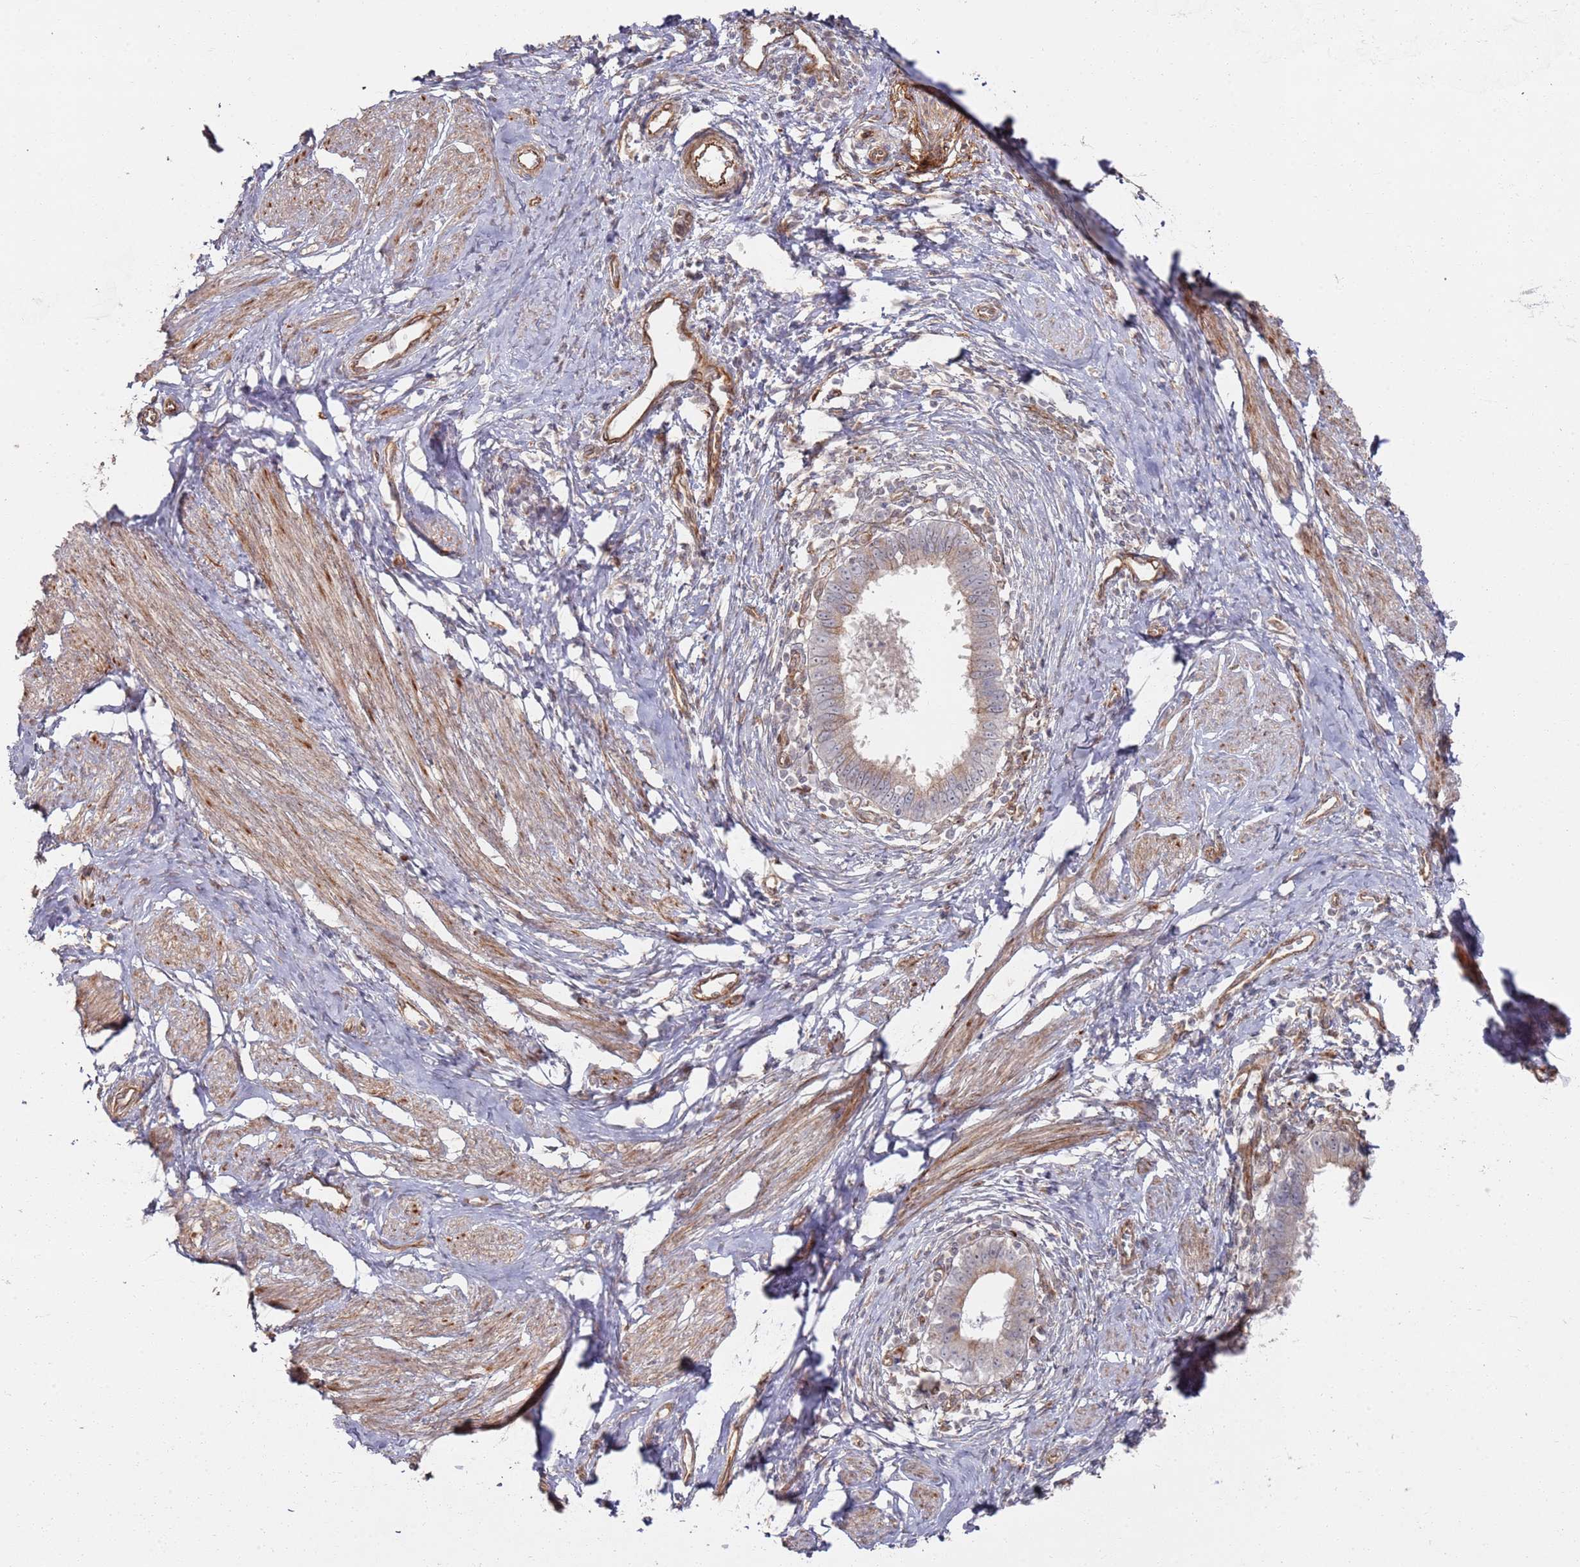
{"staining": {"intensity": "weak", "quantity": ">75%", "location": "cytoplasmic/membranous"}, "tissue": "cervical cancer", "cell_type": "Tumor cells", "image_type": "cancer", "snomed": [{"axis": "morphology", "description": "Adenocarcinoma, NOS"}, {"axis": "topography", "description": "Cervix"}], "caption": "This is an image of immunohistochemistry (IHC) staining of cervical adenocarcinoma, which shows weak expression in the cytoplasmic/membranous of tumor cells.", "gene": "PHF21A", "patient": {"sex": "female", "age": 36}}